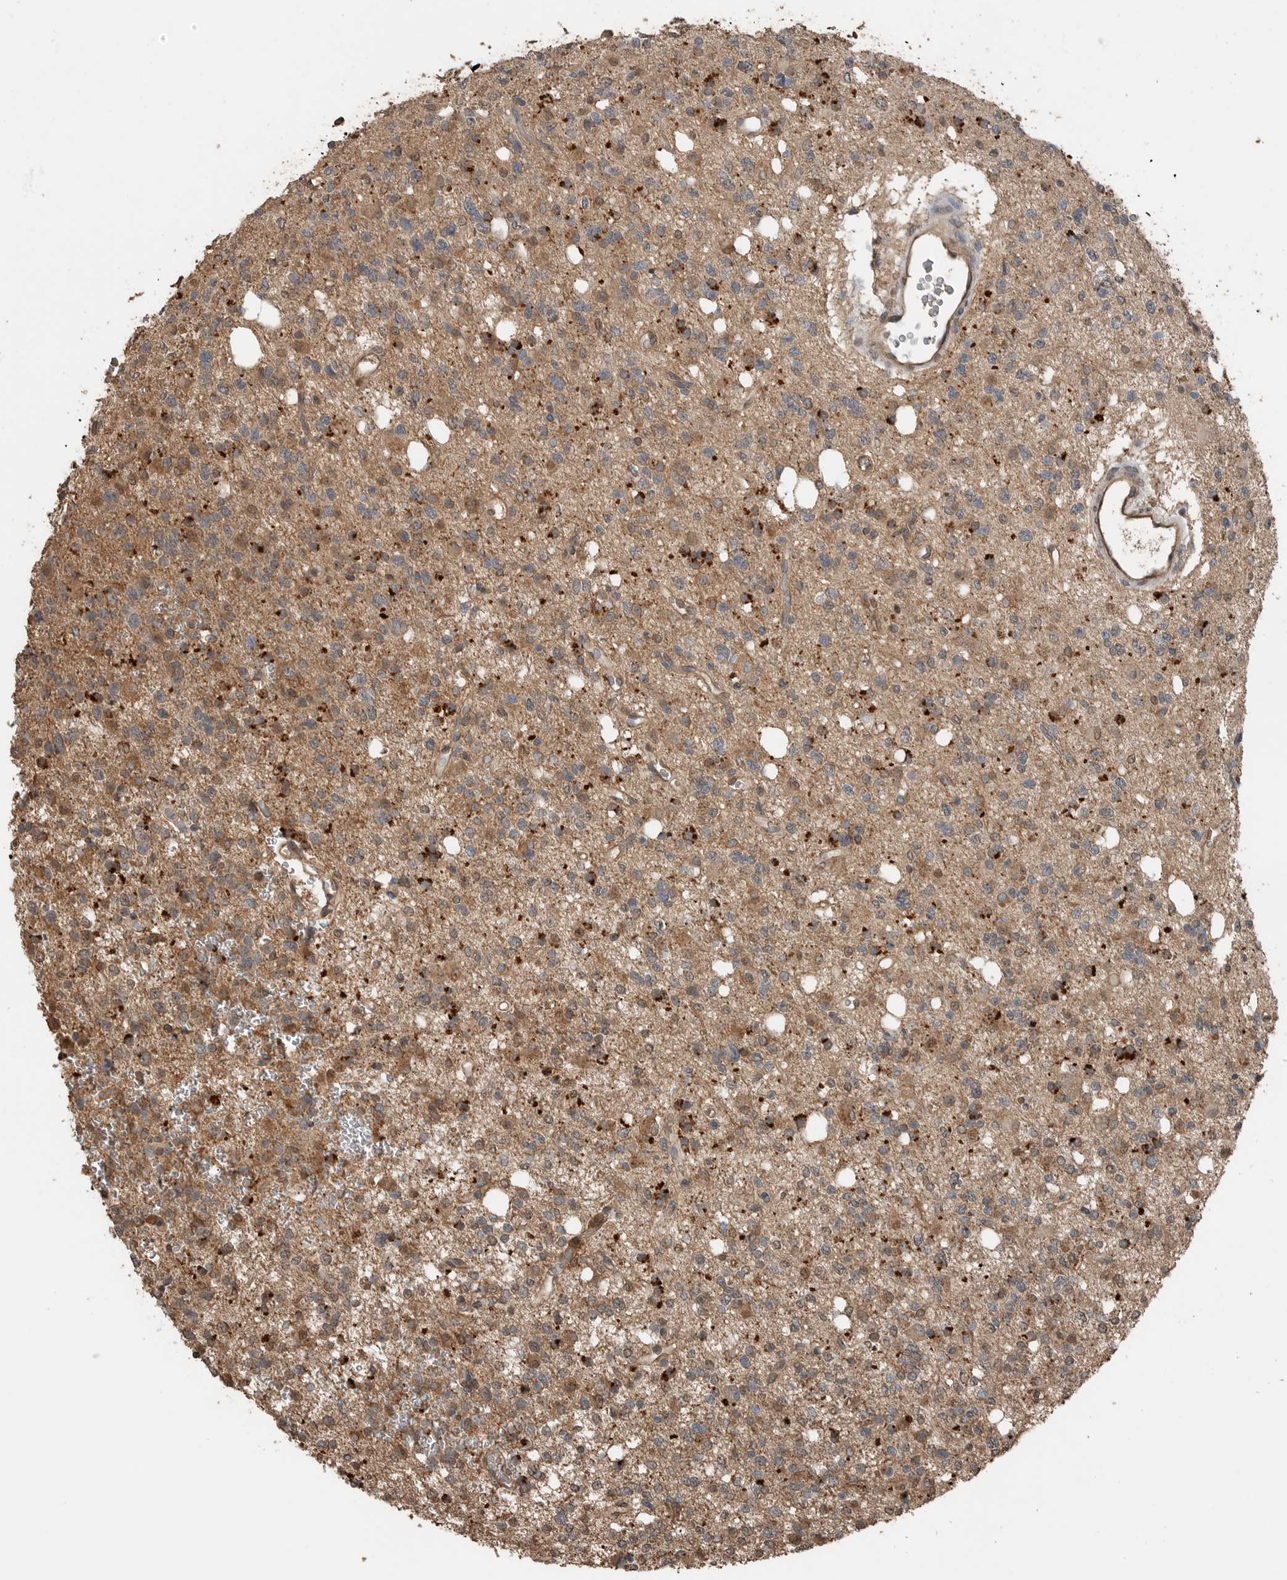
{"staining": {"intensity": "moderate", "quantity": ">75%", "location": "cytoplasmic/membranous"}, "tissue": "glioma", "cell_type": "Tumor cells", "image_type": "cancer", "snomed": [{"axis": "morphology", "description": "Glioma, malignant, High grade"}, {"axis": "topography", "description": "Brain"}], "caption": "High-magnification brightfield microscopy of malignant glioma (high-grade) stained with DAB (brown) and counterstained with hematoxylin (blue). tumor cells exhibit moderate cytoplasmic/membranous staining is identified in approximately>75% of cells.", "gene": "BLZF1", "patient": {"sex": "female", "age": 62}}